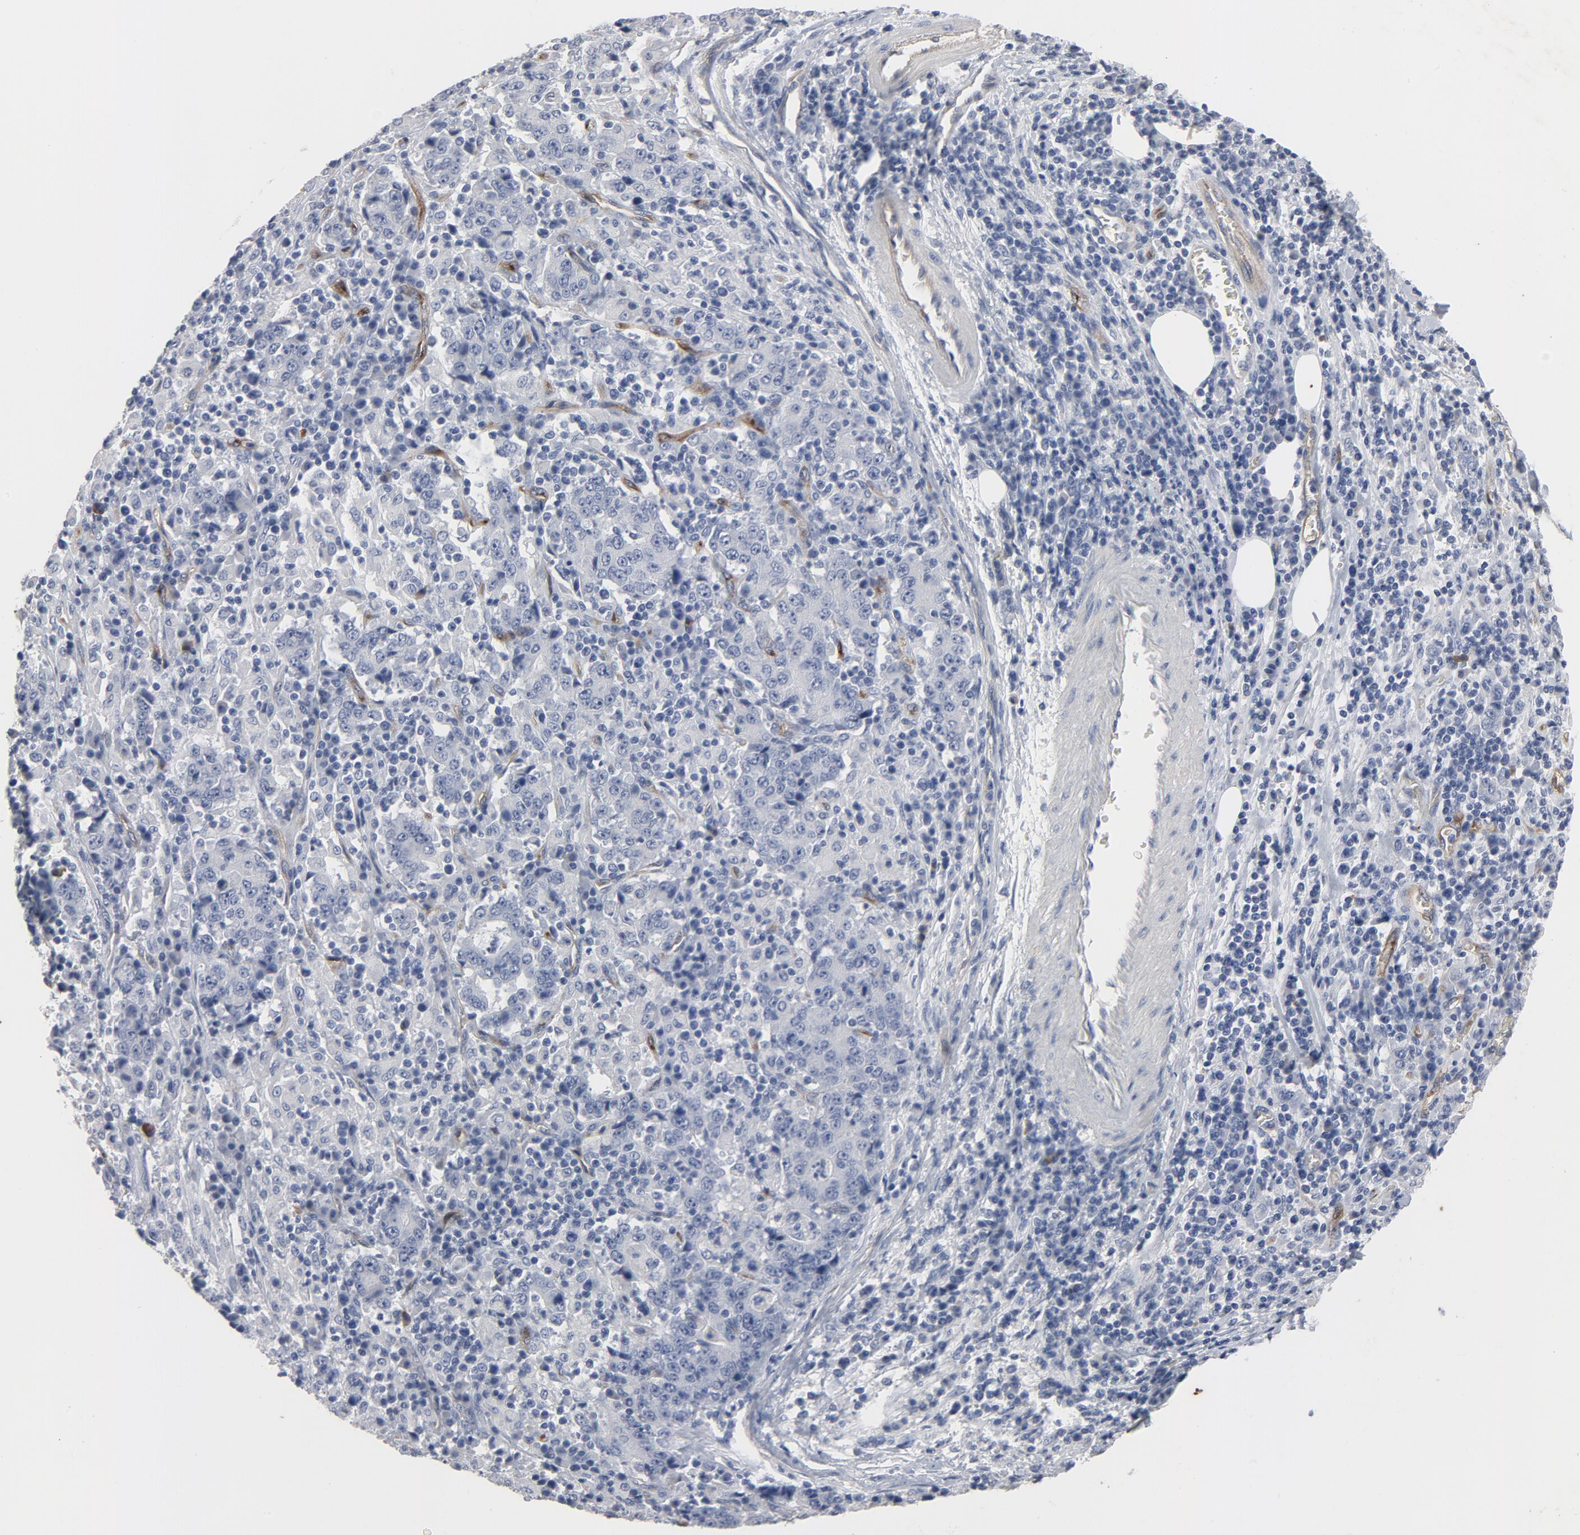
{"staining": {"intensity": "negative", "quantity": "none", "location": "none"}, "tissue": "stomach cancer", "cell_type": "Tumor cells", "image_type": "cancer", "snomed": [{"axis": "morphology", "description": "Normal tissue, NOS"}, {"axis": "morphology", "description": "Adenocarcinoma, NOS"}, {"axis": "topography", "description": "Stomach, upper"}, {"axis": "topography", "description": "Stomach"}], "caption": "This is an IHC histopathology image of human stomach cancer (adenocarcinoma). There is no positivity in tumor cells.", "gene": "KDR", "patient": {"sex": "male", "age": 59}}